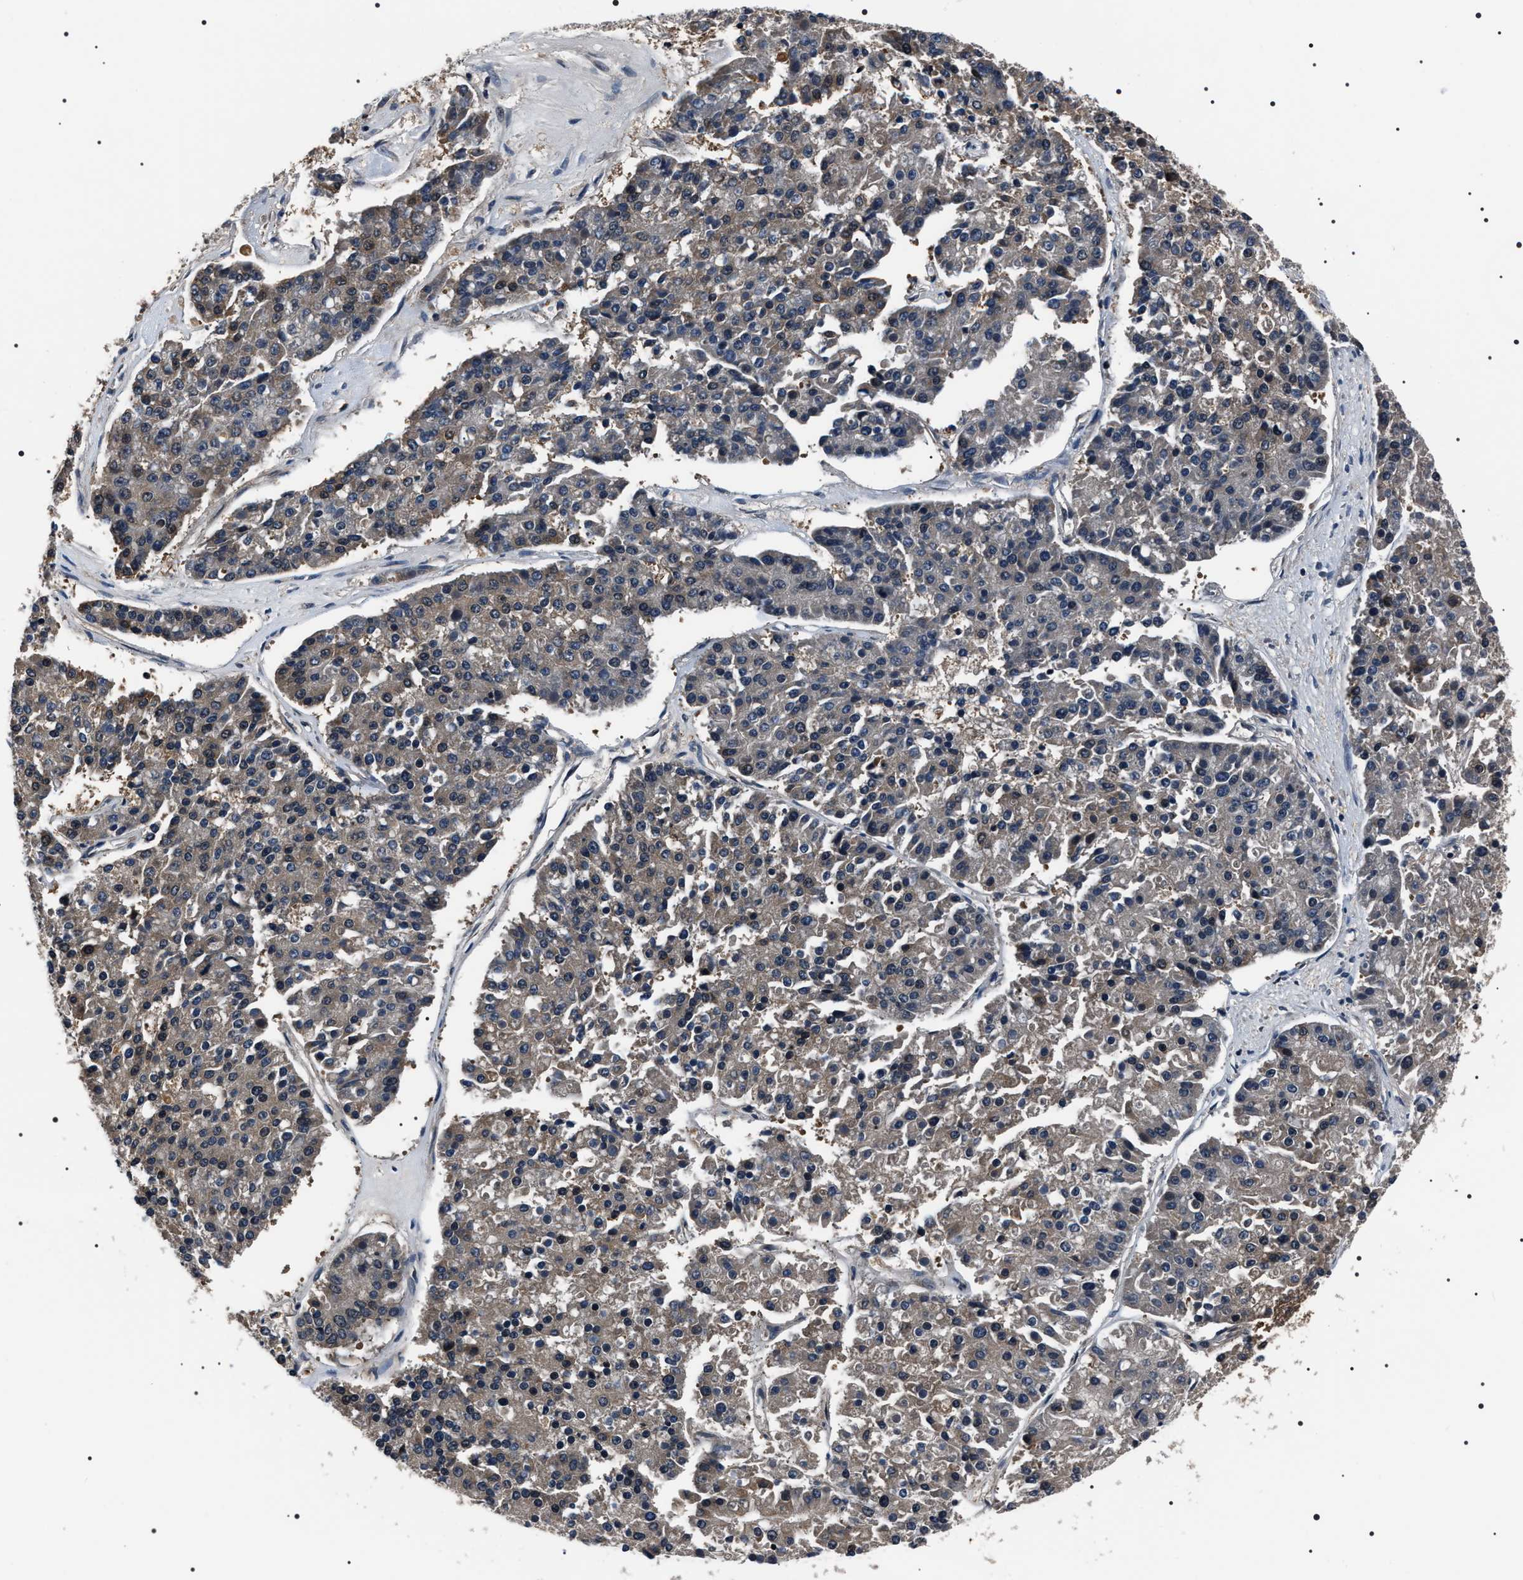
{"staining": {"intensity": "weak", "quantity": "<25%", "location": "cytoplasmic/membranous,nuclear"}, "tissue": "pancreatic cancer", "cell_type": "Tumor cells", "image_type": "cancer", "snomed": [{"axis": "morphology", "description": "Adenocarcinoma, NOS"}, {"axis": "topography", "description": "Pancreas"}], "caption": "Immunohistochemical staining of pancreatic adenocarcinoma displays no significant expression in tumor cells. Brightfield microscopy of immunohistochemistry stained with DAB (3,3'-diaminobenzidine) (brown) and hematoxylin (blue), captured at high magnification.", "gene": "SIPA1", "patient": {"sex": "male", "age": 50}}